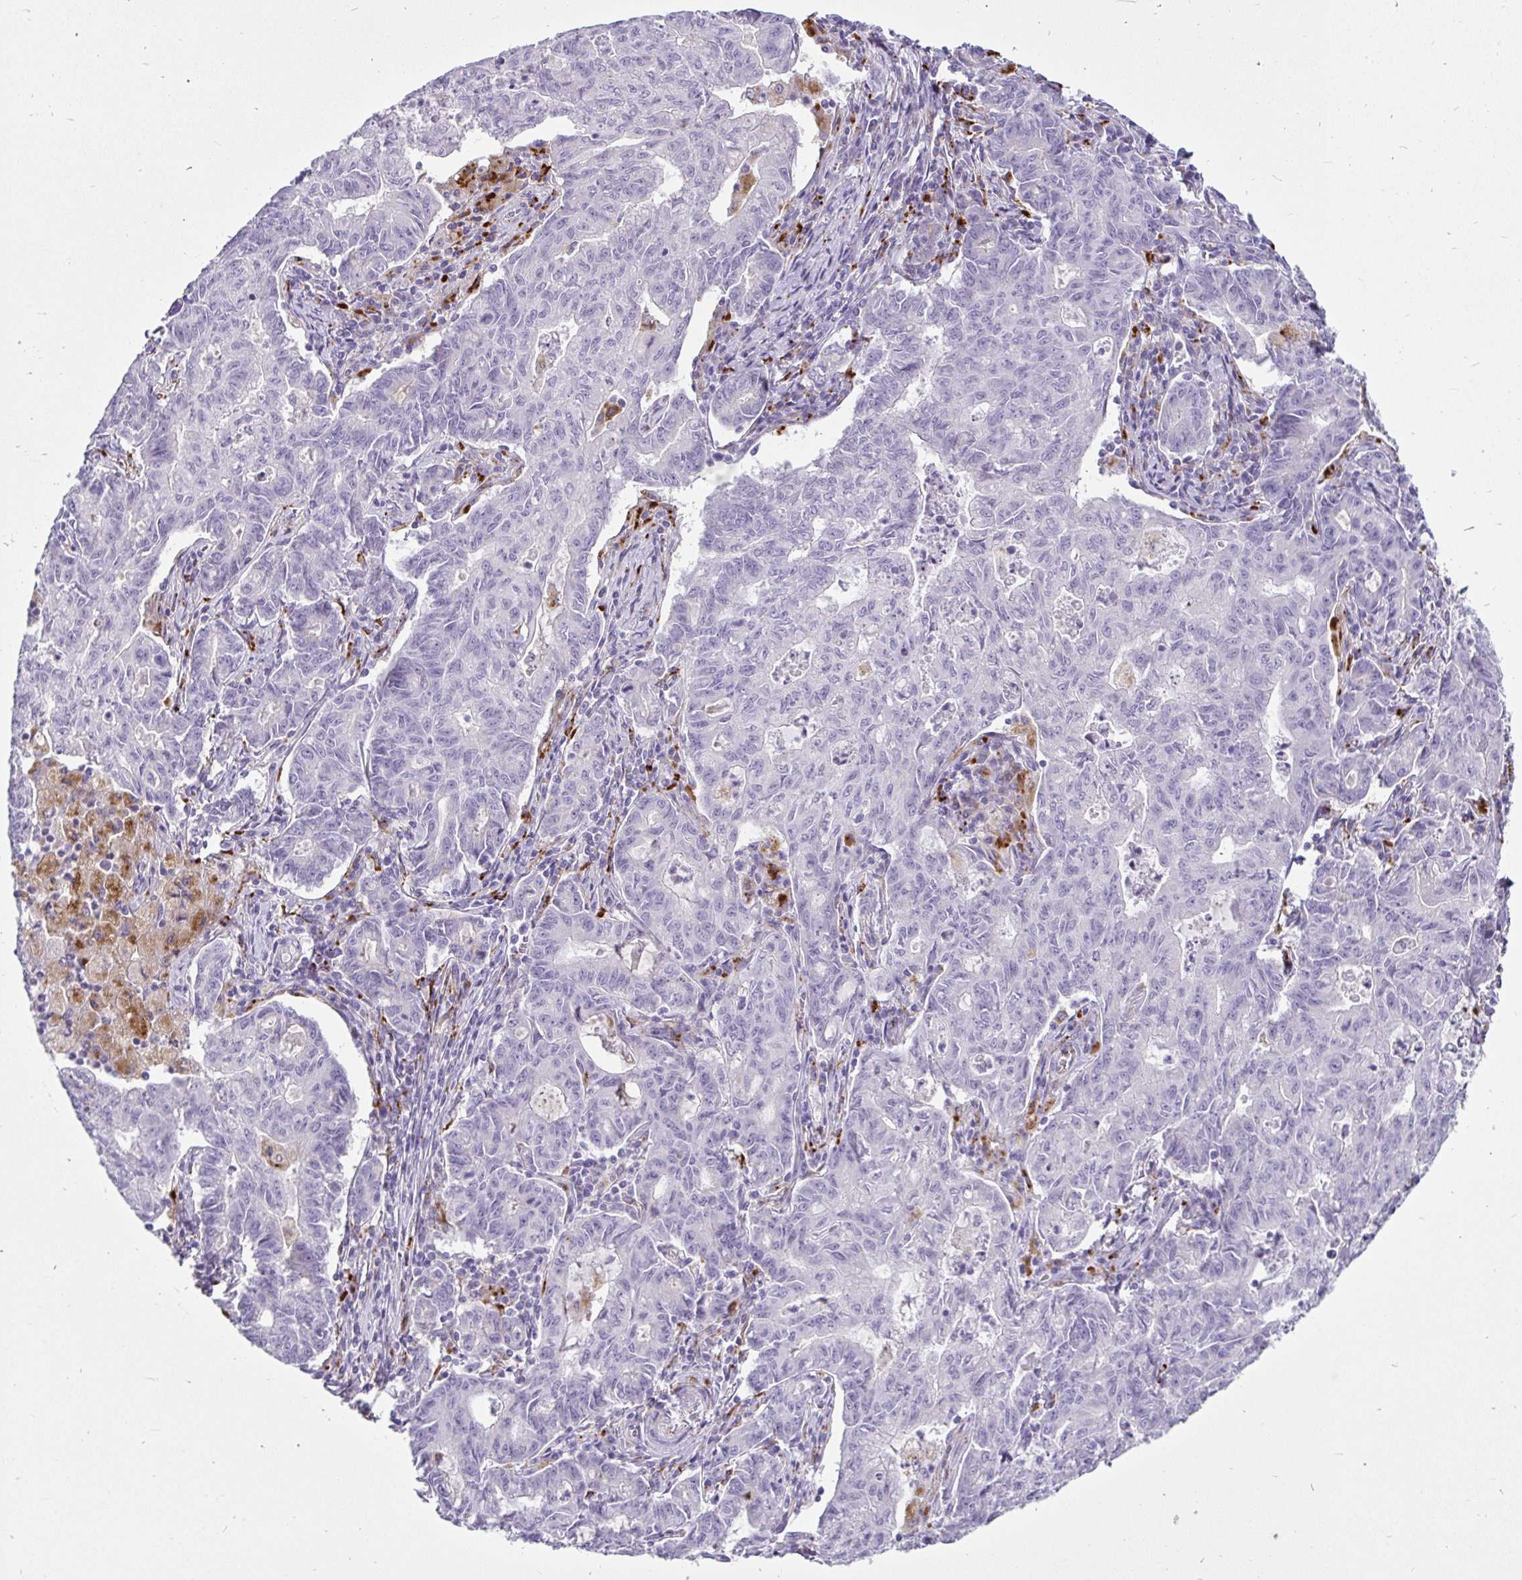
{"staining": {"intensity": "negative", "quantity": "none", "location": "none"}, "tissue": "stomach cancer", "cell_type": "Tumor cells", "image_type": "cancer", "snomed": [{"axis": "morphology", "description": "Adenocarcinoma, NOS"}, {"axis": "topography", "description": "Stomach, upper"}], "caption": "High power microscopy histopathology image of an immunohistochemistry micrograph of stomach adenocarcinoma, revealing no significant positivity in tumor cells. The staining was performed using DAB to visualize the protein expression in brown, while the nuclei were stained in blue with hematoxylin (Magnification: 20x).", "gene": "CTSZ", "patient": {"sex": "female", "age": 79}}